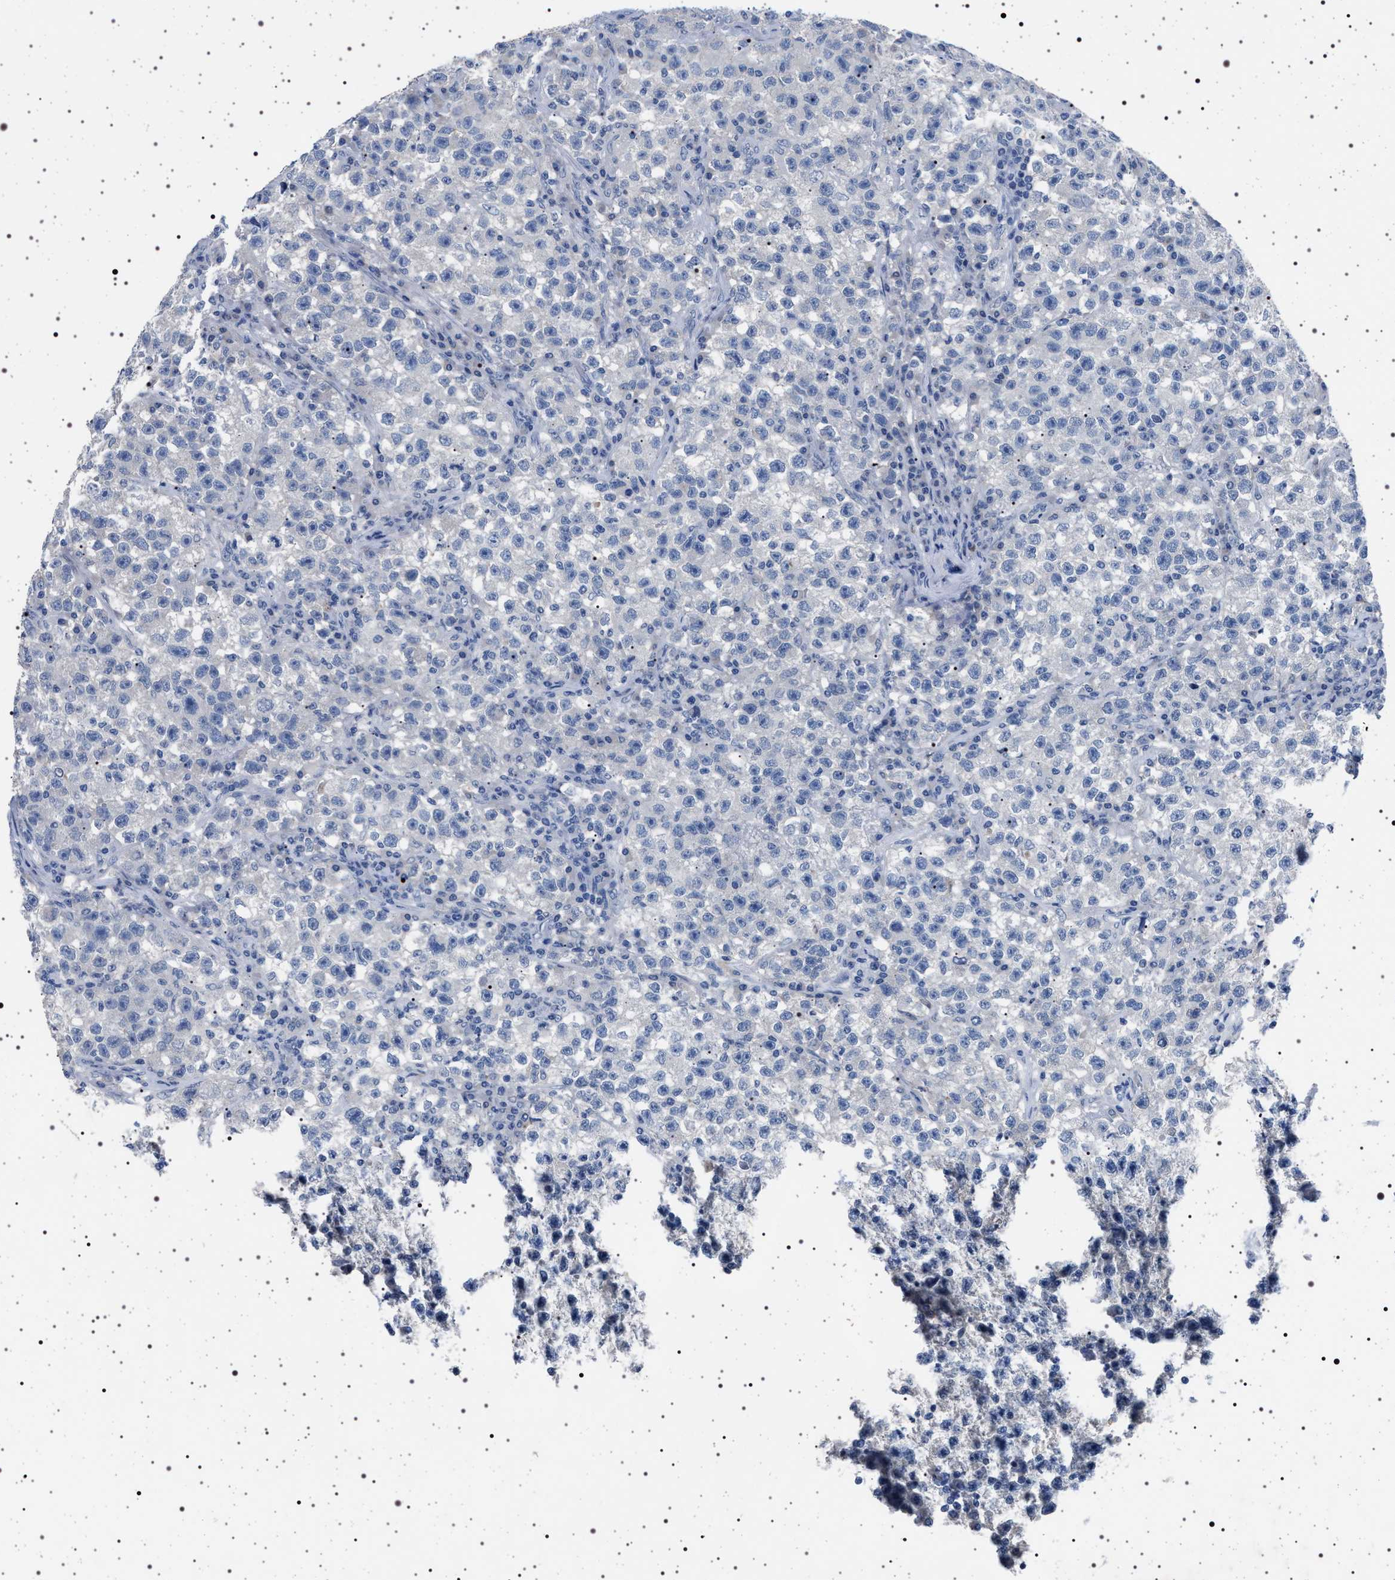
{"staining": {"intensity": "negative", "quantity": "none", "location": "none"}, "tissue": "testis cancer", "cell_type": "Tumor cells", "image_type": "cancer", "snomed": [{"axis": "morphology", "description": "Seminoma, NOS"}, {"axis": "topography", "description": "Testis"}], "caption": "There is no significant staining in tumor cells of testis cancer (seminoma).", "gene": "NAT9", "patient": {"sex": "male", "age": 22}}